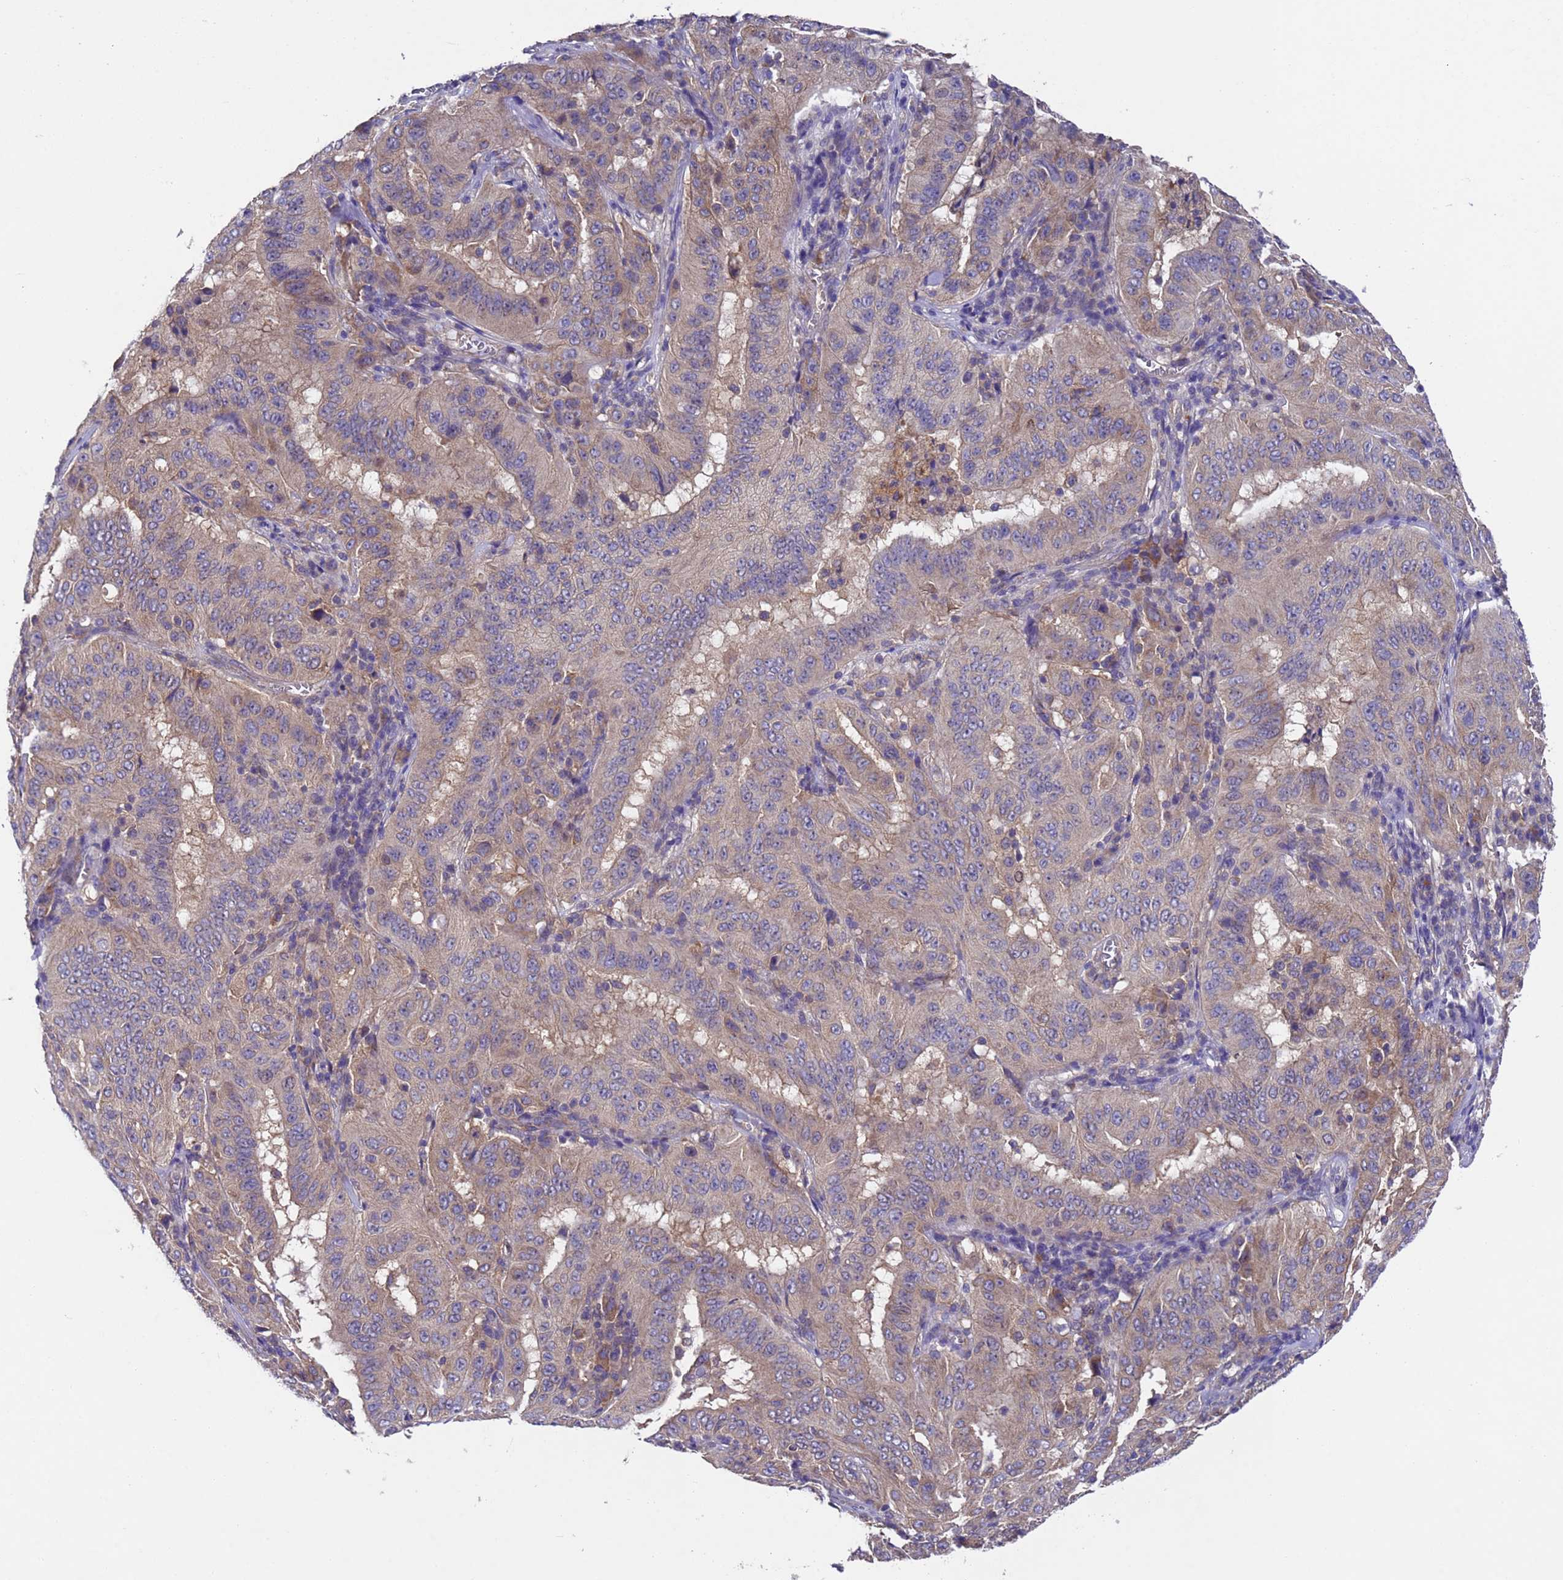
{"staining": {"intensity": "weak", "quantity": "25%-75%", "location": "cytoplasmic/membranous"}, "tissue": "pancreatic cancer", "cell_type": "Tumor cells", "image_type": "cancer", "snomed": [{"axis": "morphology", "description": "Adenocarcinoma, NOS"}, {"axis": "topography", "description": "Pancreas"}], "caption": "DAB (3,3'-diaminobenzidine) immunohistochemical staining of pancreatic adenocarcinoma demonstrates weak cytoplasmic/membranous protein expression in approximately 25%-75% of tumor cells.", "gene": "DCAF12L2", "patient": {"sex": "male", "age": 63}}